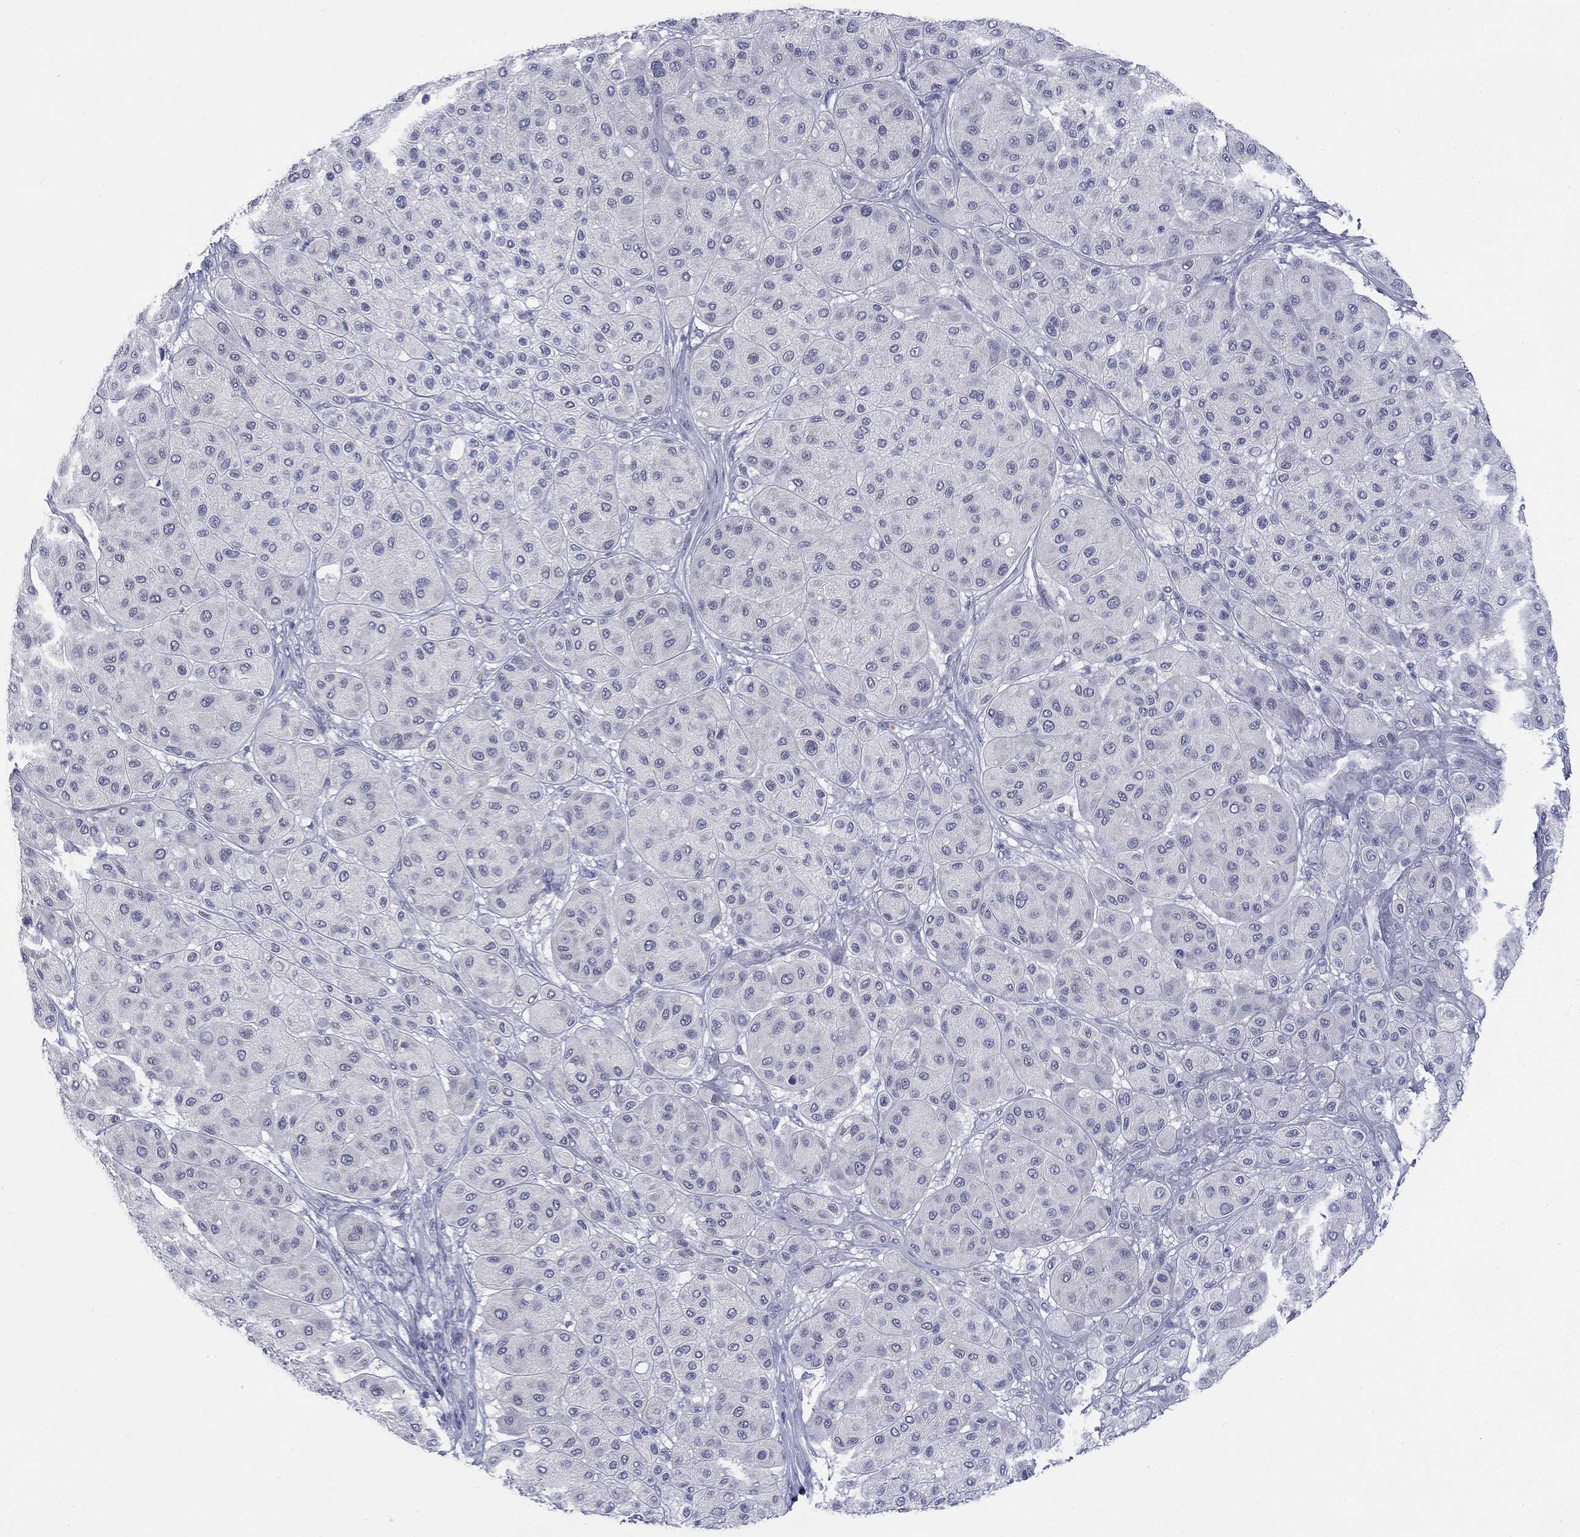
{"staining": {"intensity": "negative", "quantity": "none", "location": "none"}, "tissue": "melanoma", "cell_type": "Tumor cells", "image_type": "cancer", "snomed": [{"axis": "morphology", "description": "Malignant melanoma, Metastatic site"}, {"axis": "topography", "description": "Smooth muscle"}], "caption": "Immunohistochemical staining of human malignant melanoma (metastatic site) displays no significant expression in tumor cells. (Brightfield microscopy of DAB (3,3'-diaminobenzidine) immunohistochemistry (IHC) at high magnification).", "gene": "ECEL1", "patient": {"sex": "male", "age": 41}}